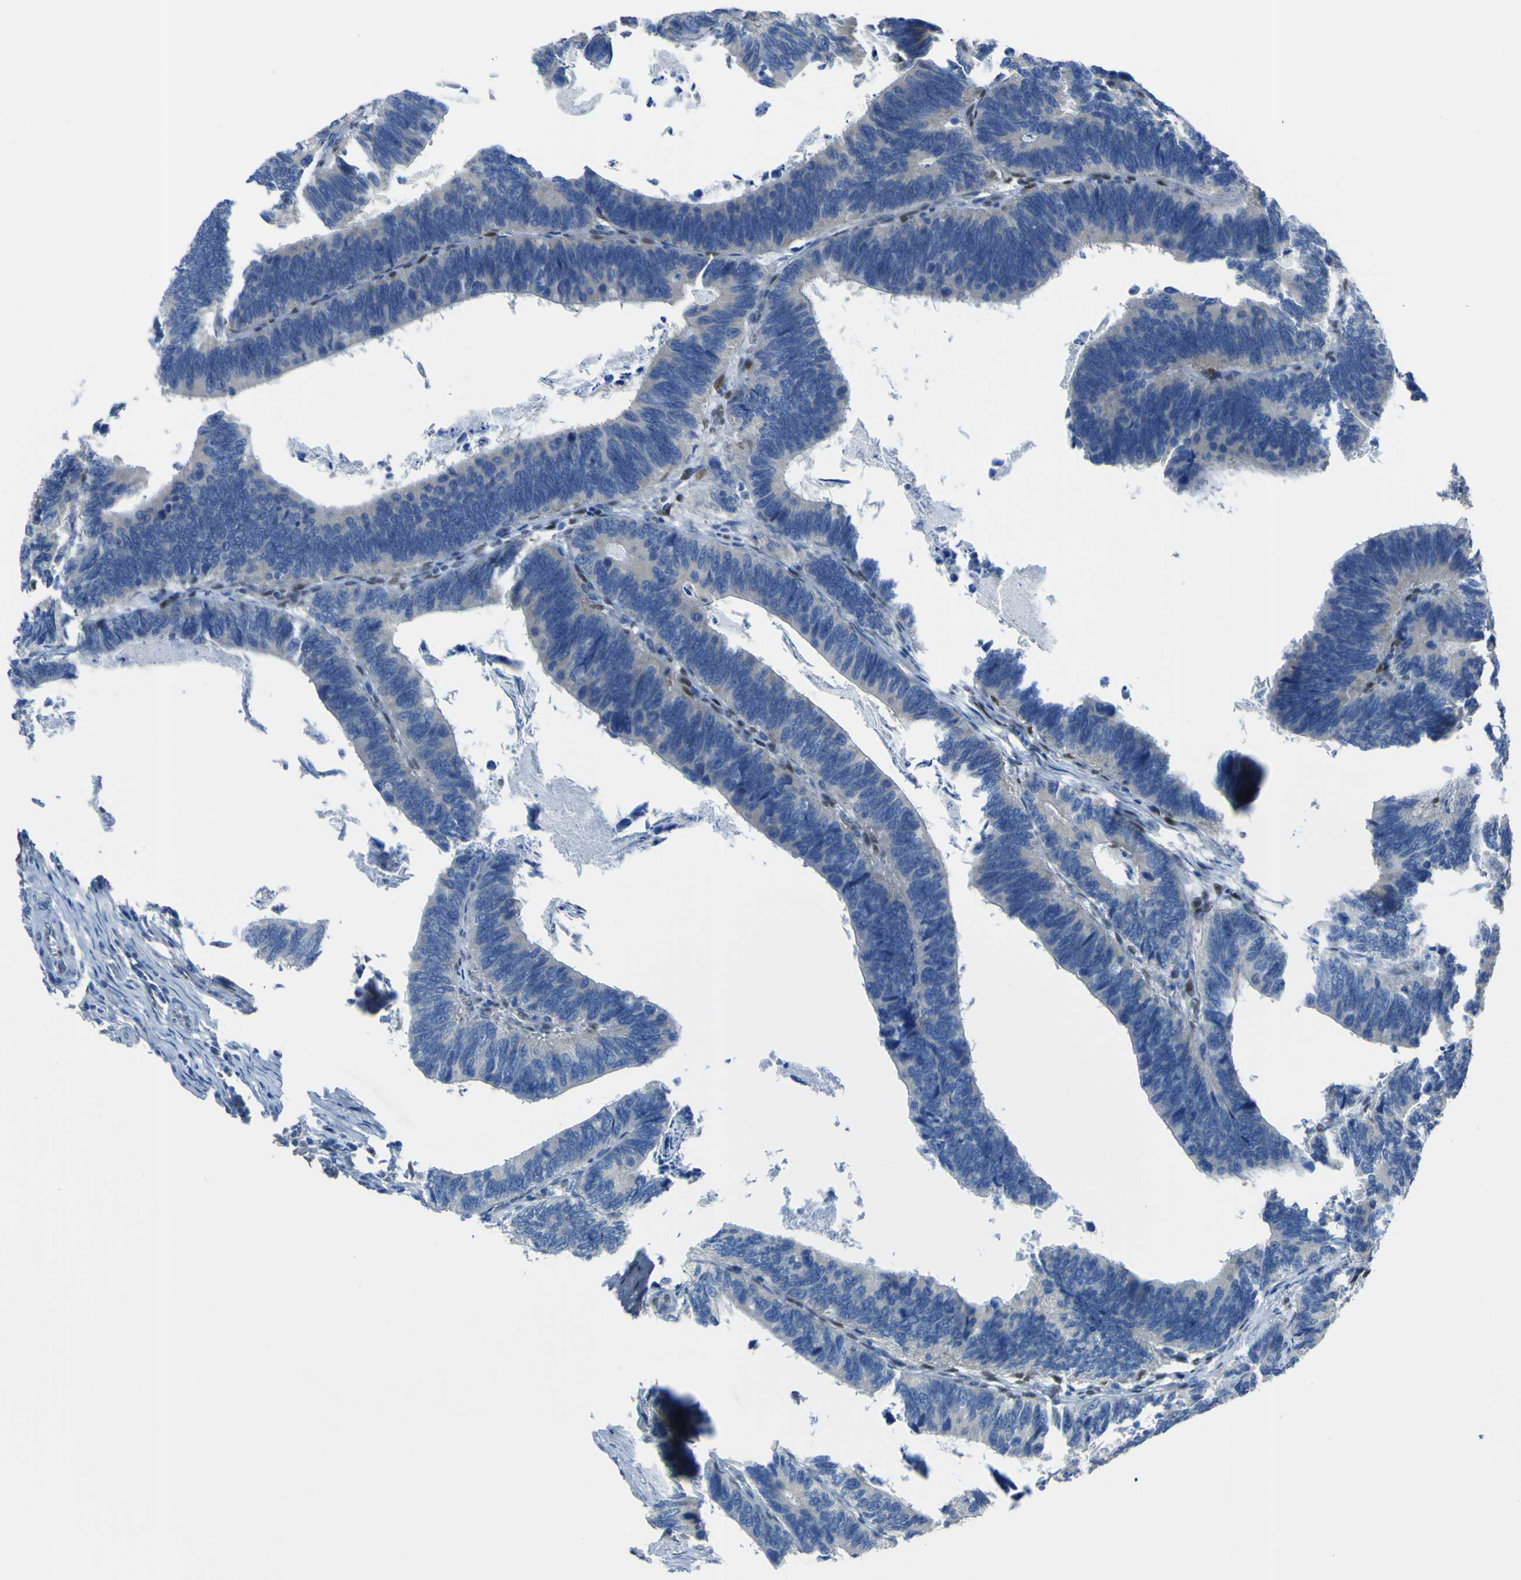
{"staining": {"intensity": "negative", "quantity": "none", "location": "none"}, "tissue": "colorectal cancer", "cell_type": "Tumor cells", "image_type": "cancer", "snomed": [{"axis": "morphology", "description": "Adenocarcinoma, NOS"}, {"axis": "topography", "description": "Colon"}], "caption": "This is an immunohistochemistry image of colorectal adenocarcinoma. There is no staining in tumor cells.", "gene": "LRRN1", "patient": {"sex": "male", "age": 72}}